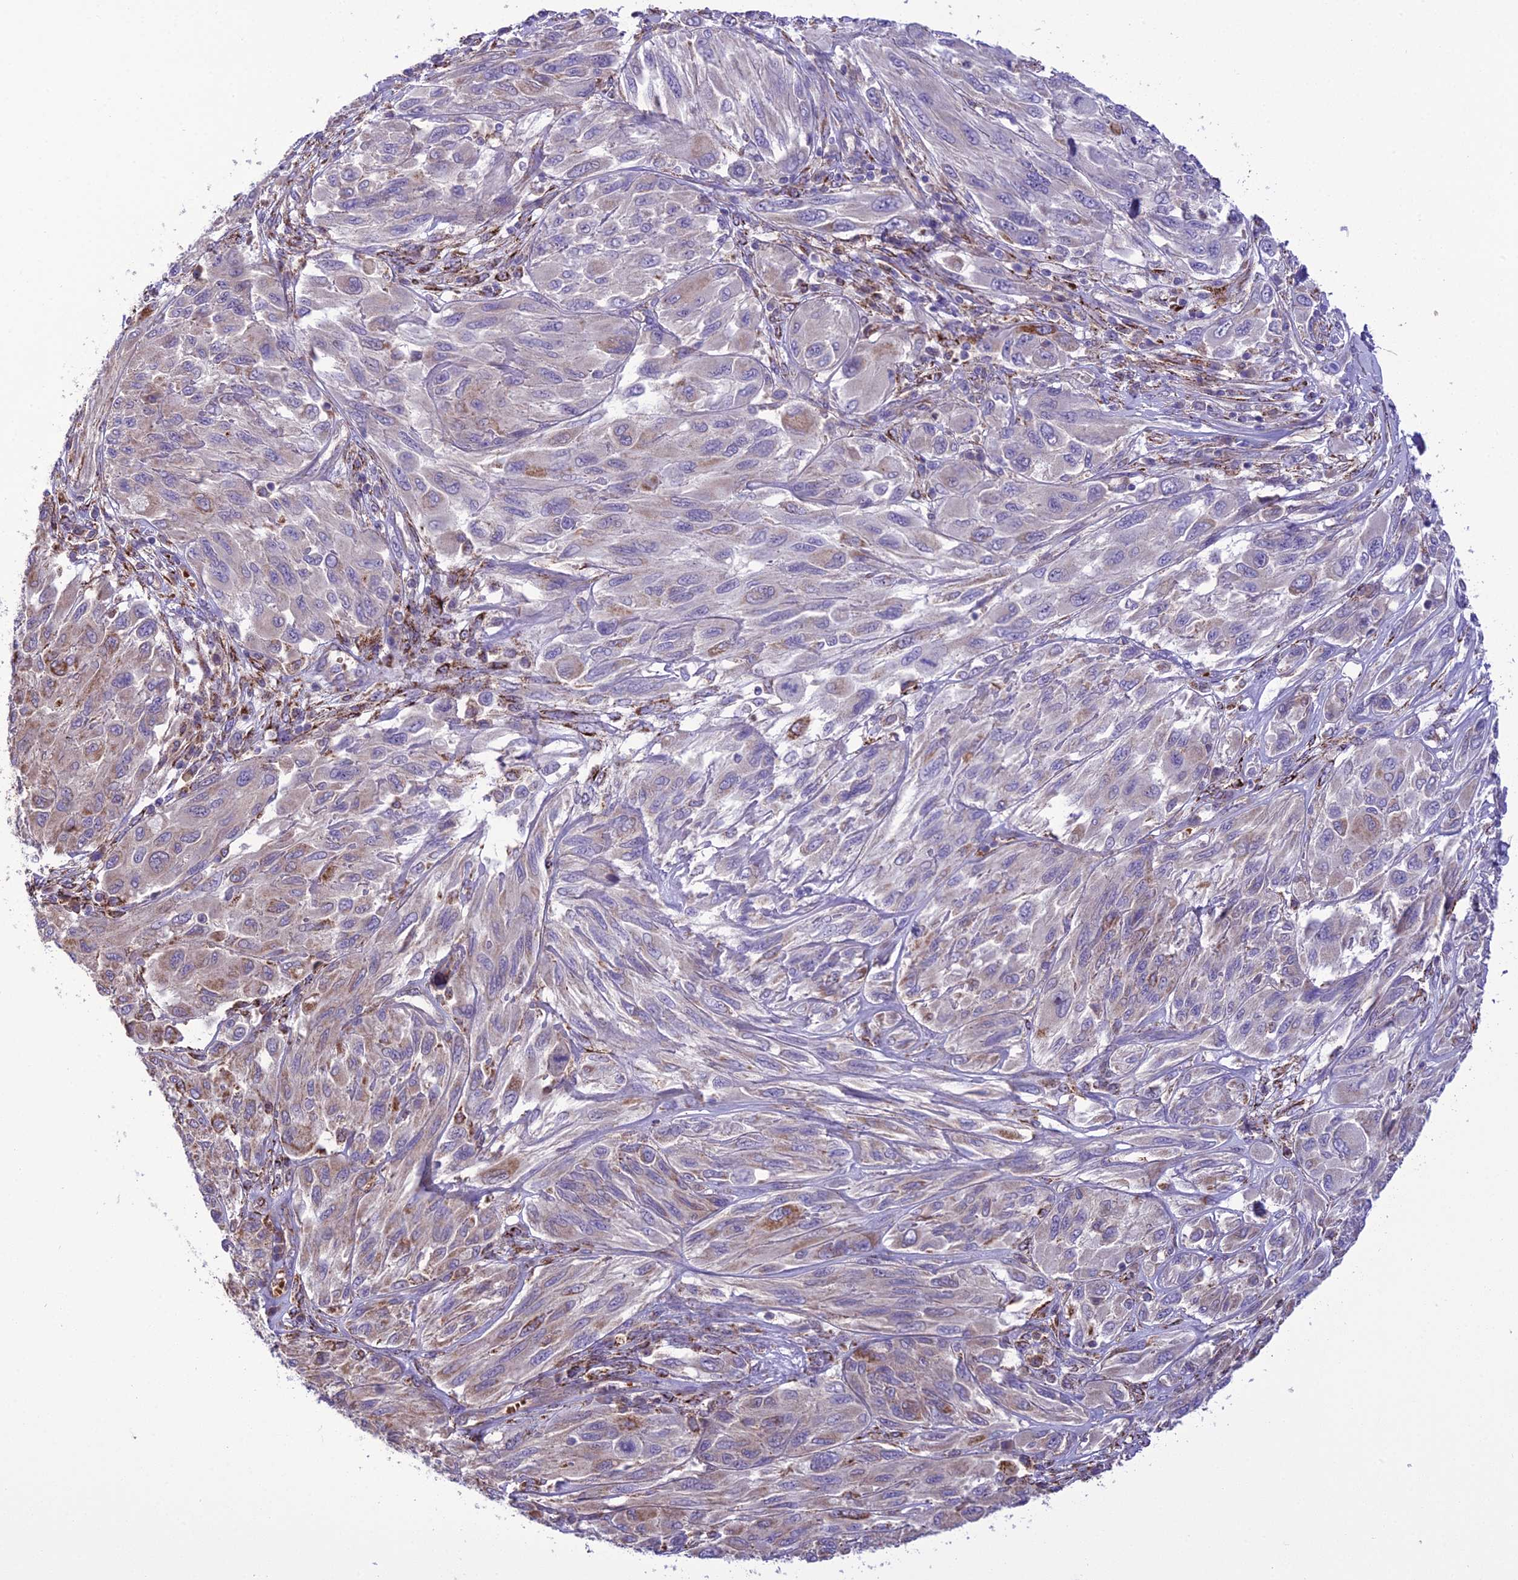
{"staining": {"intensity": "moderate", "quantity": "<25%", "location": "cytoplasmic/membranous"}, "tissue": "melanoma", "cell_type": "Tumor cells", "image_type": "cancer", "snomed": [{"axis": "morphology", "description": "Malignant melanoma, NOS"}, {"axis": "topography", "description": "Skin"}], "caption": "Melanoma tissue shows moderate cytoplasmic/membranous positivity in about <25% of tumor cells", "gene": "TBC1D24", "patient": {"sex": "female", "age": 91}}